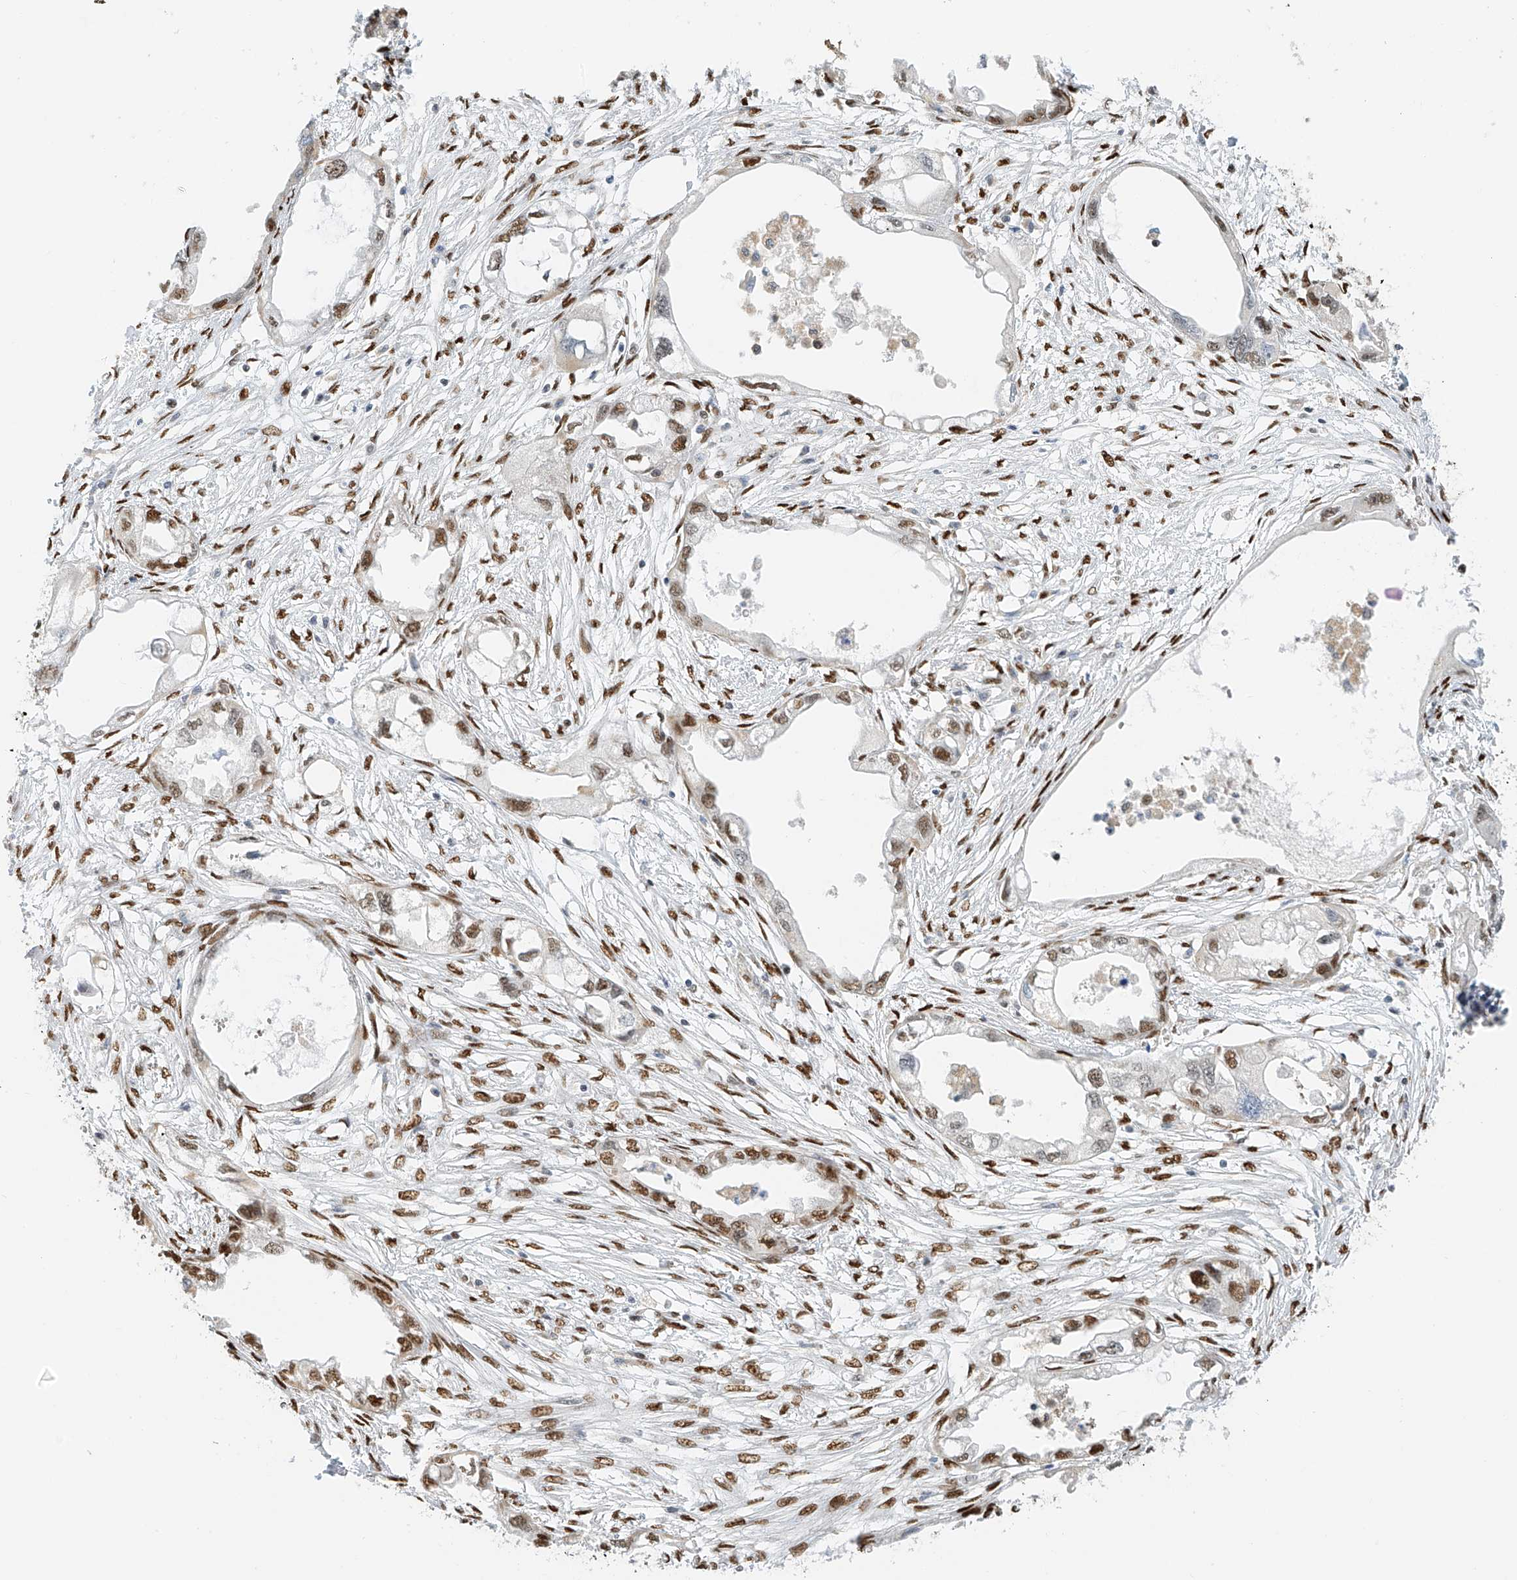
{"staining": {"intensity": "moderate", "quantity": "25%-75%", "location": "nuclear"}, "tissue": "endometrial cancer", "cell_type": "Tumor cells", "image_type": "cancer", "snomed": [{"axis": "morphology", "description": "Adenocarcinoma, NOS"}, {"axis": "morphology", "description": "Adenocarcinoma, metastatic, NOS"}, {"axis": "topography", "description": "Adipose tissue"}, {"axis": "topography", "description": "Endometrium"}], "caption": "Immunohistochemical staining of human metastatic adenocarcinoma (endometrial) exhibits moderate nuclear protein staining in approximately 25%-75% of tumor cells. The staining is performed using DAB brown chromogen to label protein expression. The nuclei are counter-stained blue using hematoxylin.", "gene": "ZNF514", "patient": {"sex": "female", "age": 67}}